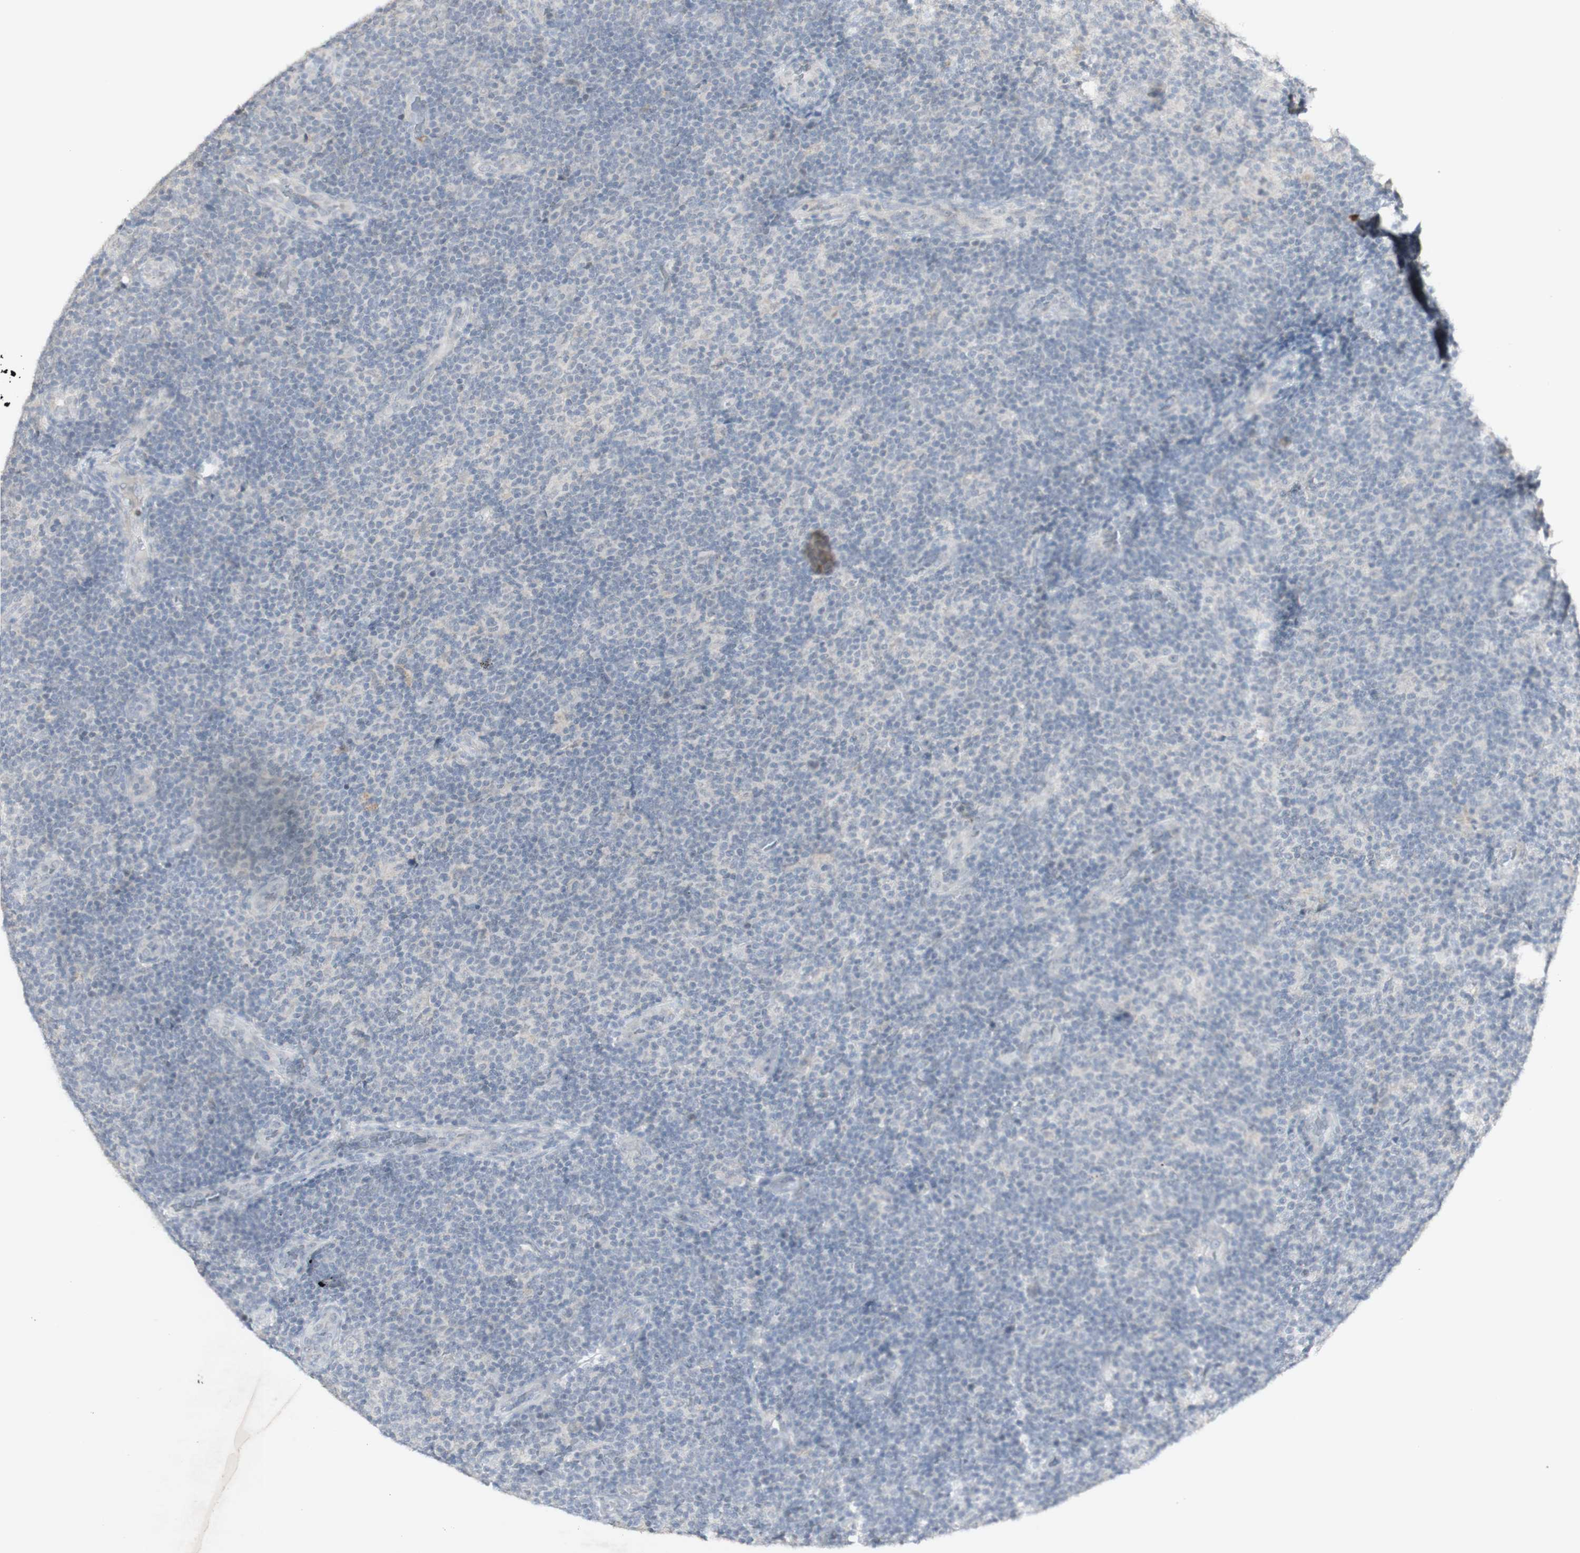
{"staining": {"intensity": "negative", "quantity": "none", "location": "none"}, "tissue": "lymphoma", "cell_type": "Tumor cells", "image_type": "cancer", "snomed": [{"axis": "morphology", "description": "Malignant lymphoma, non-Hodgkin's type, Low grade"}, {"axis": "topography", "description": "Lymph node"}], "caption": "The image exhibits no staining of tumor cells in lymphoma.", "gene": "C1orf116", "patient": {"sex": "male", "age": 83}}